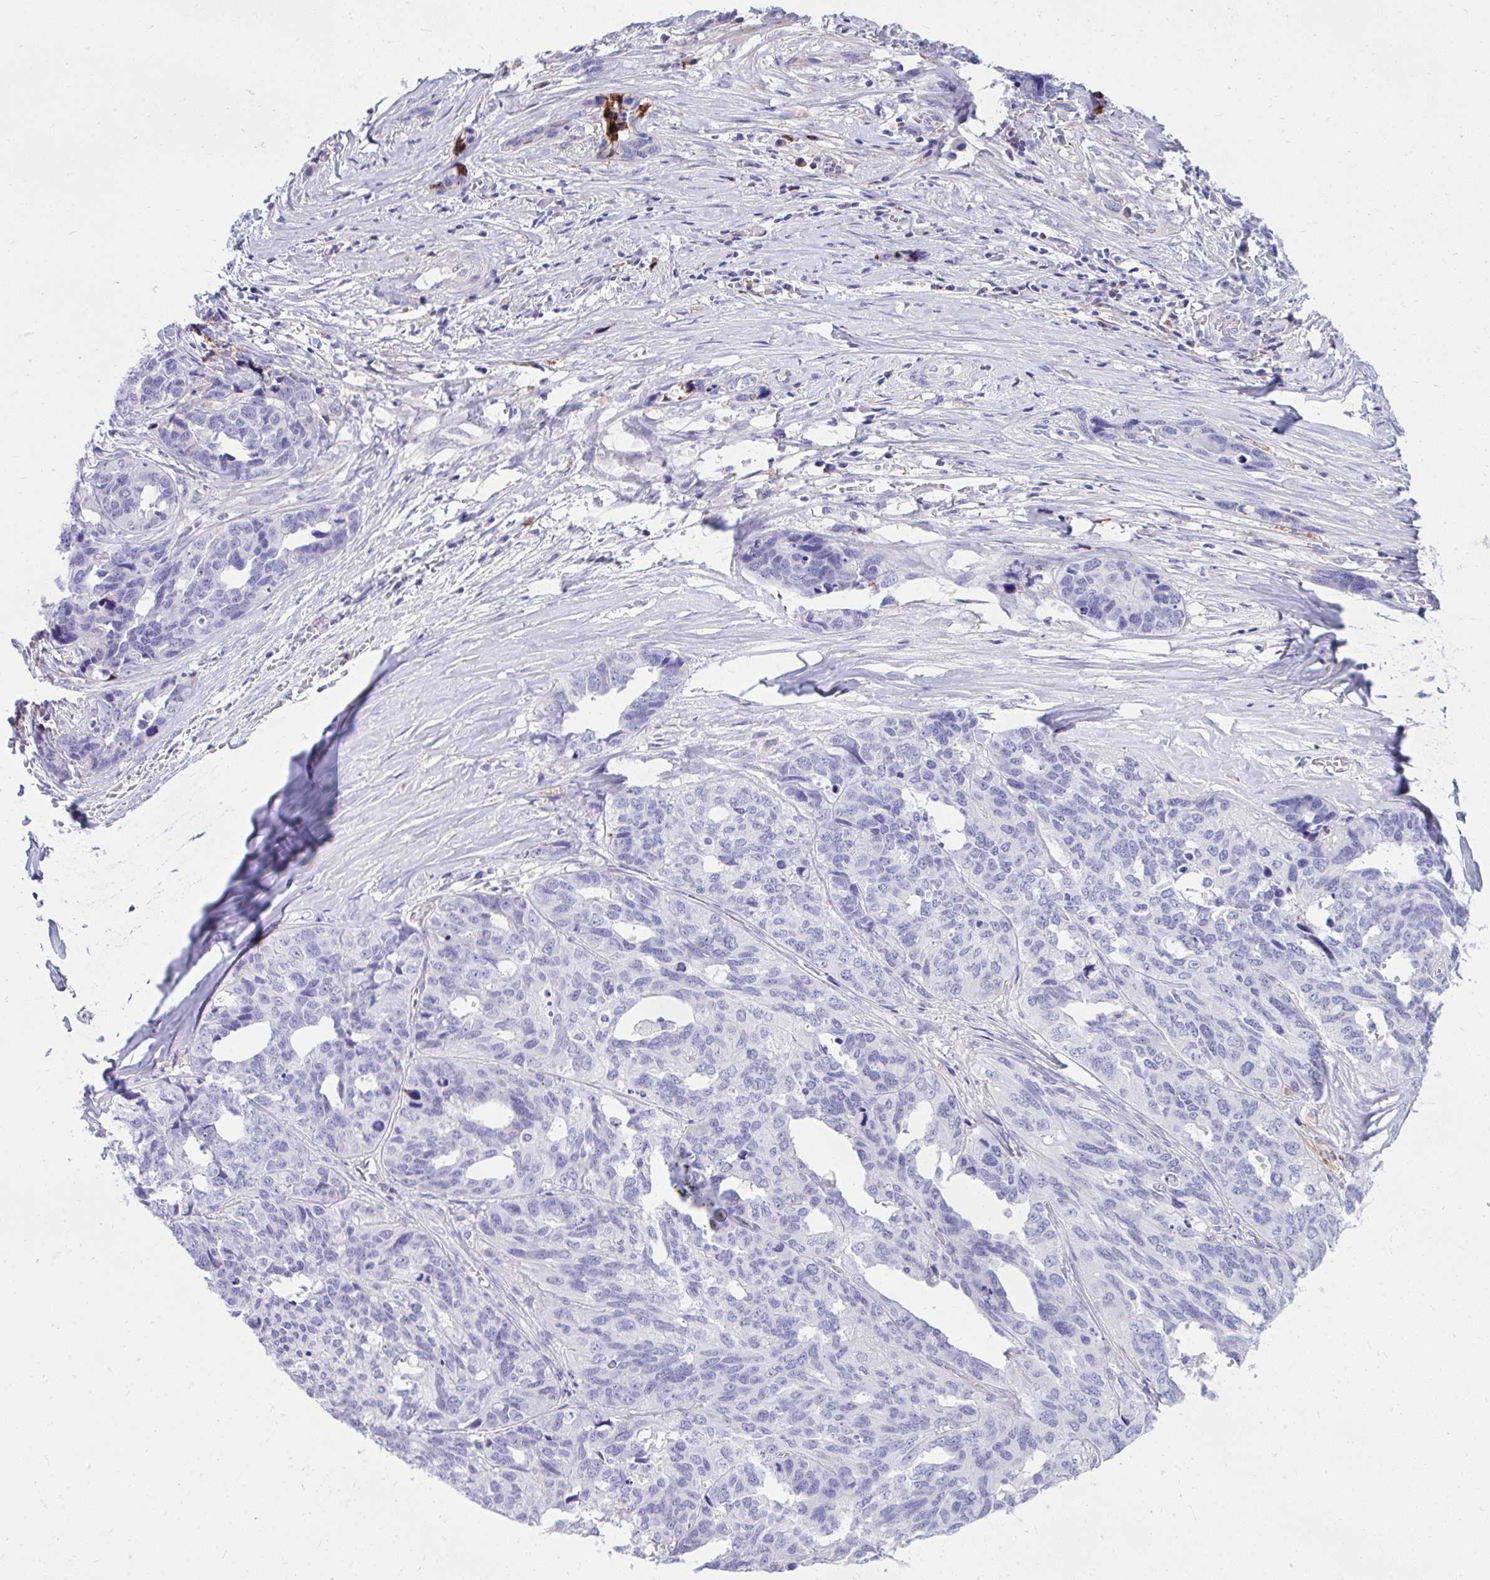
{"staining": {"intensity": "negative", "quantity": "none", "location": "none"}, "tissue": "ovarian cancer", "cell_type": "Tumor cells", "image_type": "cancer", "snomed": [{"axis": "morphology", "description": "Cystadenocarcinoma, serous, NOS"}, {"axis": "topography", "description": "Ovary"}], "caption": "This is a image of immunohistochemistry staining of ovarian cancer (serous cystadenocarcinoma), which shows no expression in tumor cells.", "gene": "HRG", "patient": {"sex": "female", "age": 64}}